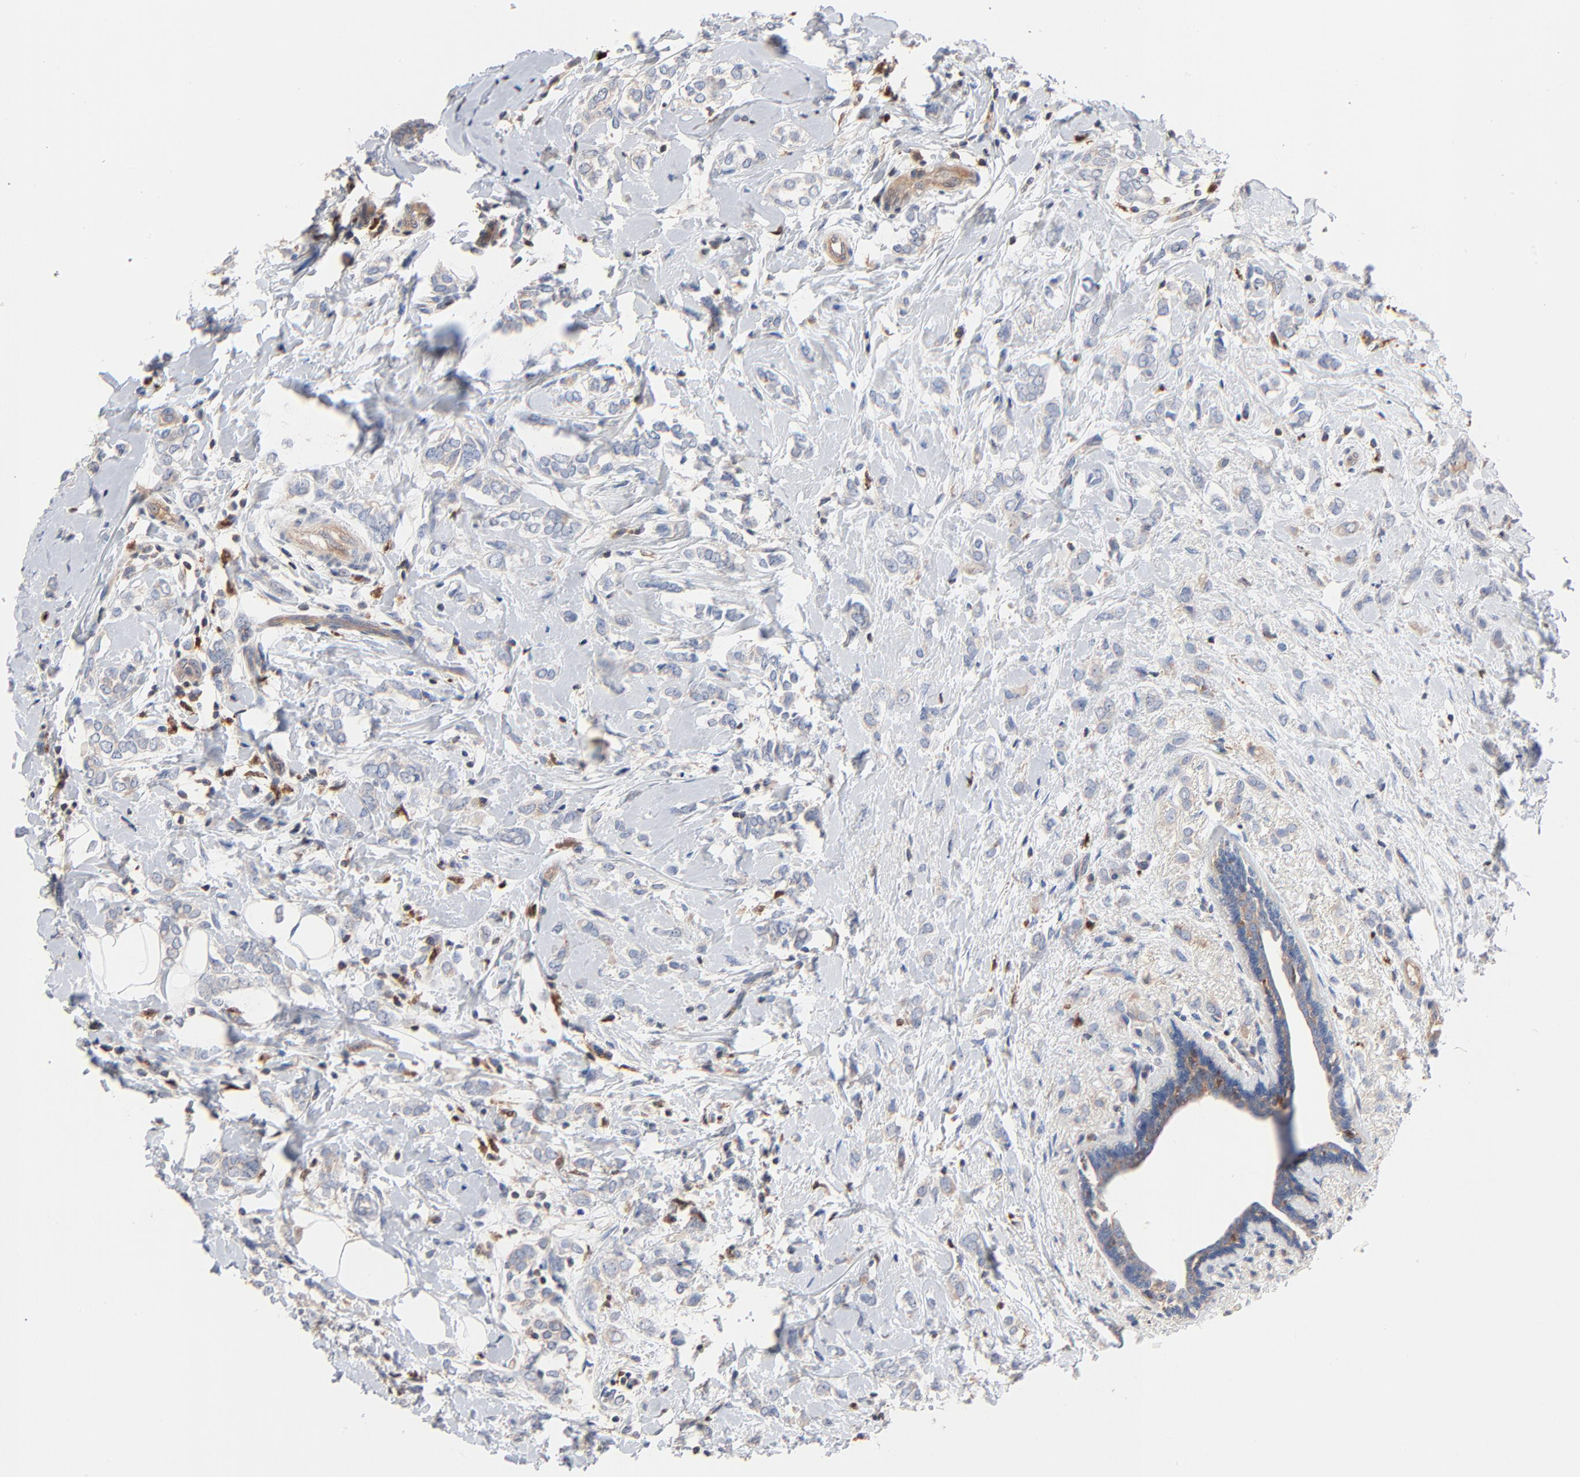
{"staining": {"intensity": "negative", "quantity": "none", "location": "none"}, "tissue": "breast cancer", "cell_type": "Tumor cells", "image_type": "cancer", "snomed": [{"axis": "morphology", "description": "Normal tissue, NOS"}, {"axis": "morphology", "description": "Lobular carcinoma"}, {"axis": "topography", "description": "Breast"}], "caption": "High power microscopy photomicrograph of an immunohistochemistry image of lobular carcinoma (breast), revealing no significant positivity in tumor cells. (DAB immunohistochemistry with hematoxylin counter stain).", "gene": "ARHGEF6", "patient": {"sex": "female", "age": 47}}